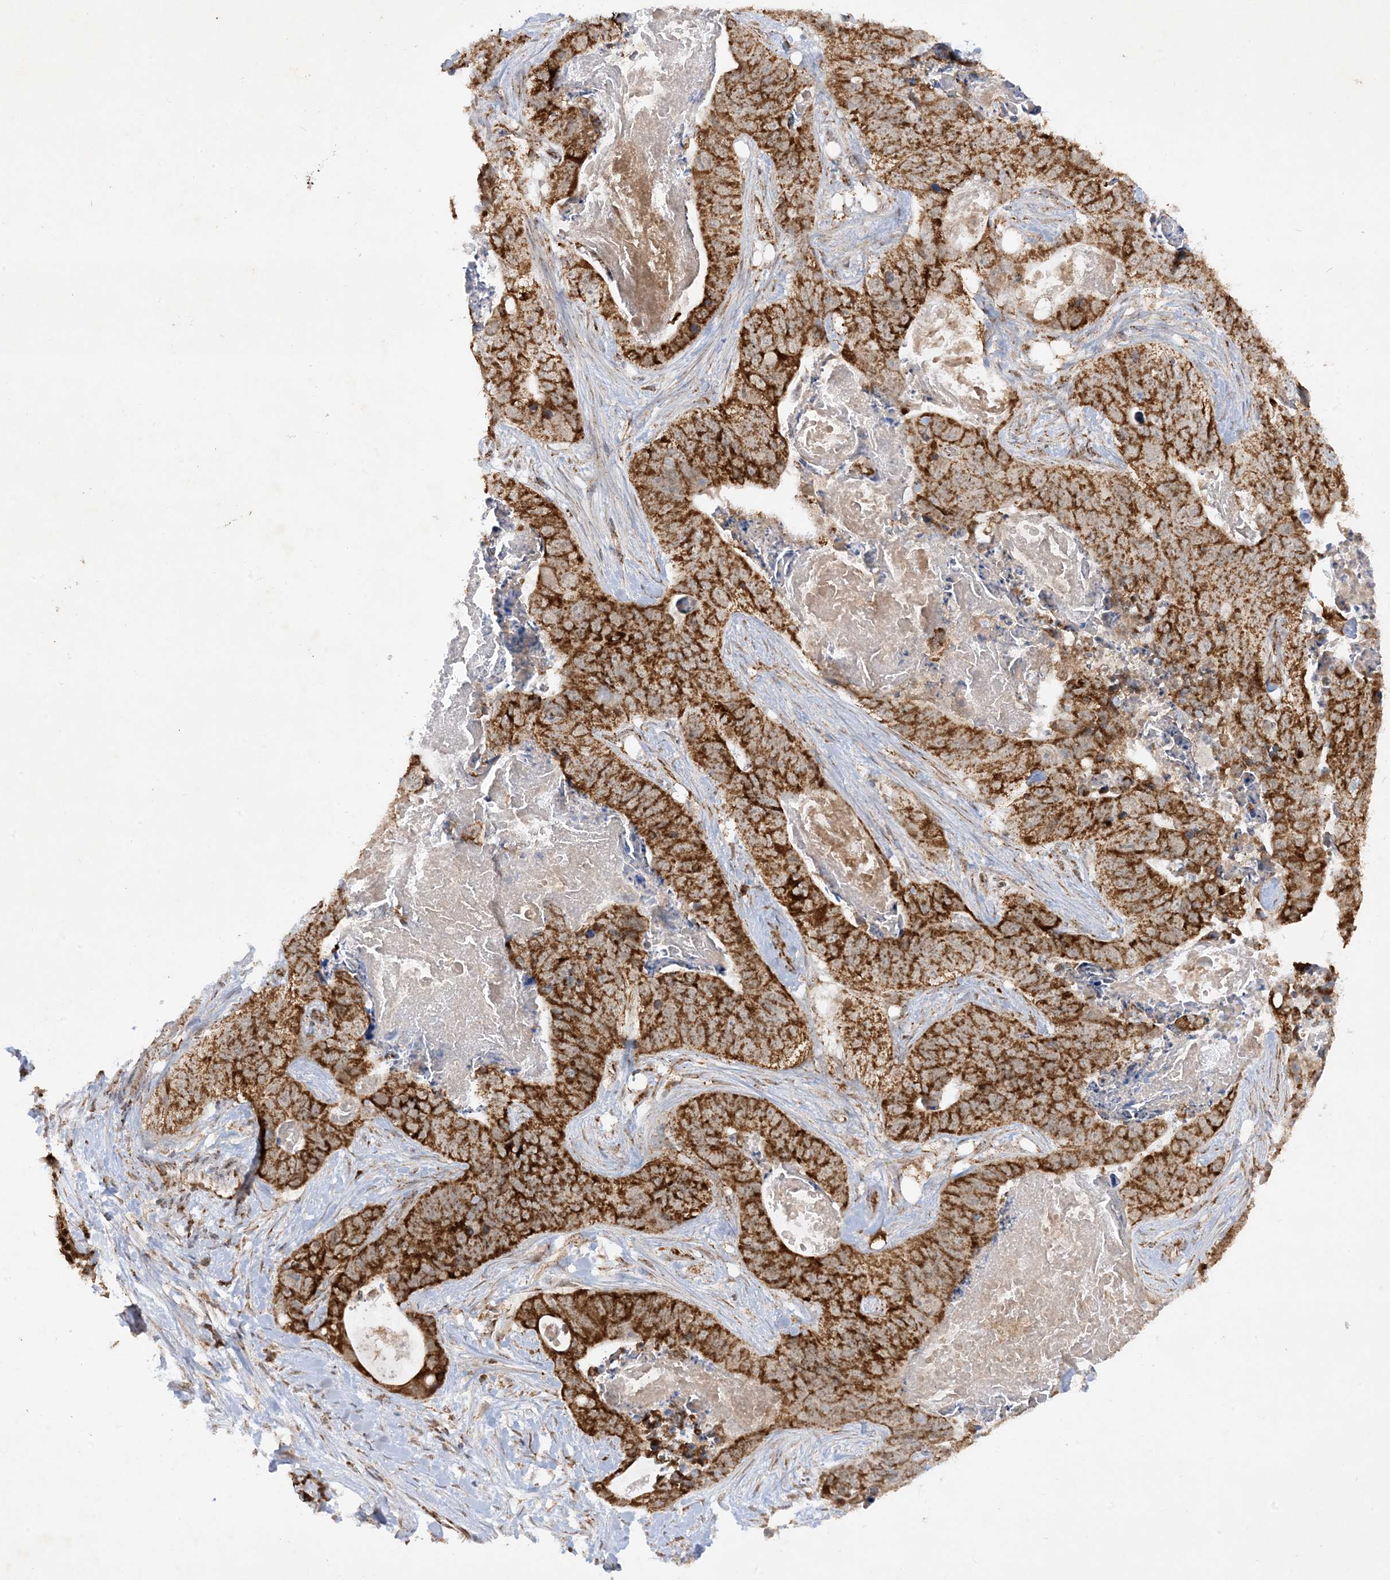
{"staining": {"intensity": "strong", "quantity": ">75%", "location": "cytoplasmic/membranous"}, "tissue": "stomach cancer", "cell_type": "Tumor cells", "image_type": "cancer", "snomed": [{"axis": "morphology", "description": "Adenocarcinoma, NOS"}, {"axis": "topography", "description": "Stomach"}], "caption": "Human stomach adenocarcinoma stained for a protein (brown) demonstrates strong cytoplasmic/membranous positive expression in approximately >75% of tumor cells.", "gene": "NDUFAF3", "patient": {"sex": "female", "age": 89}}